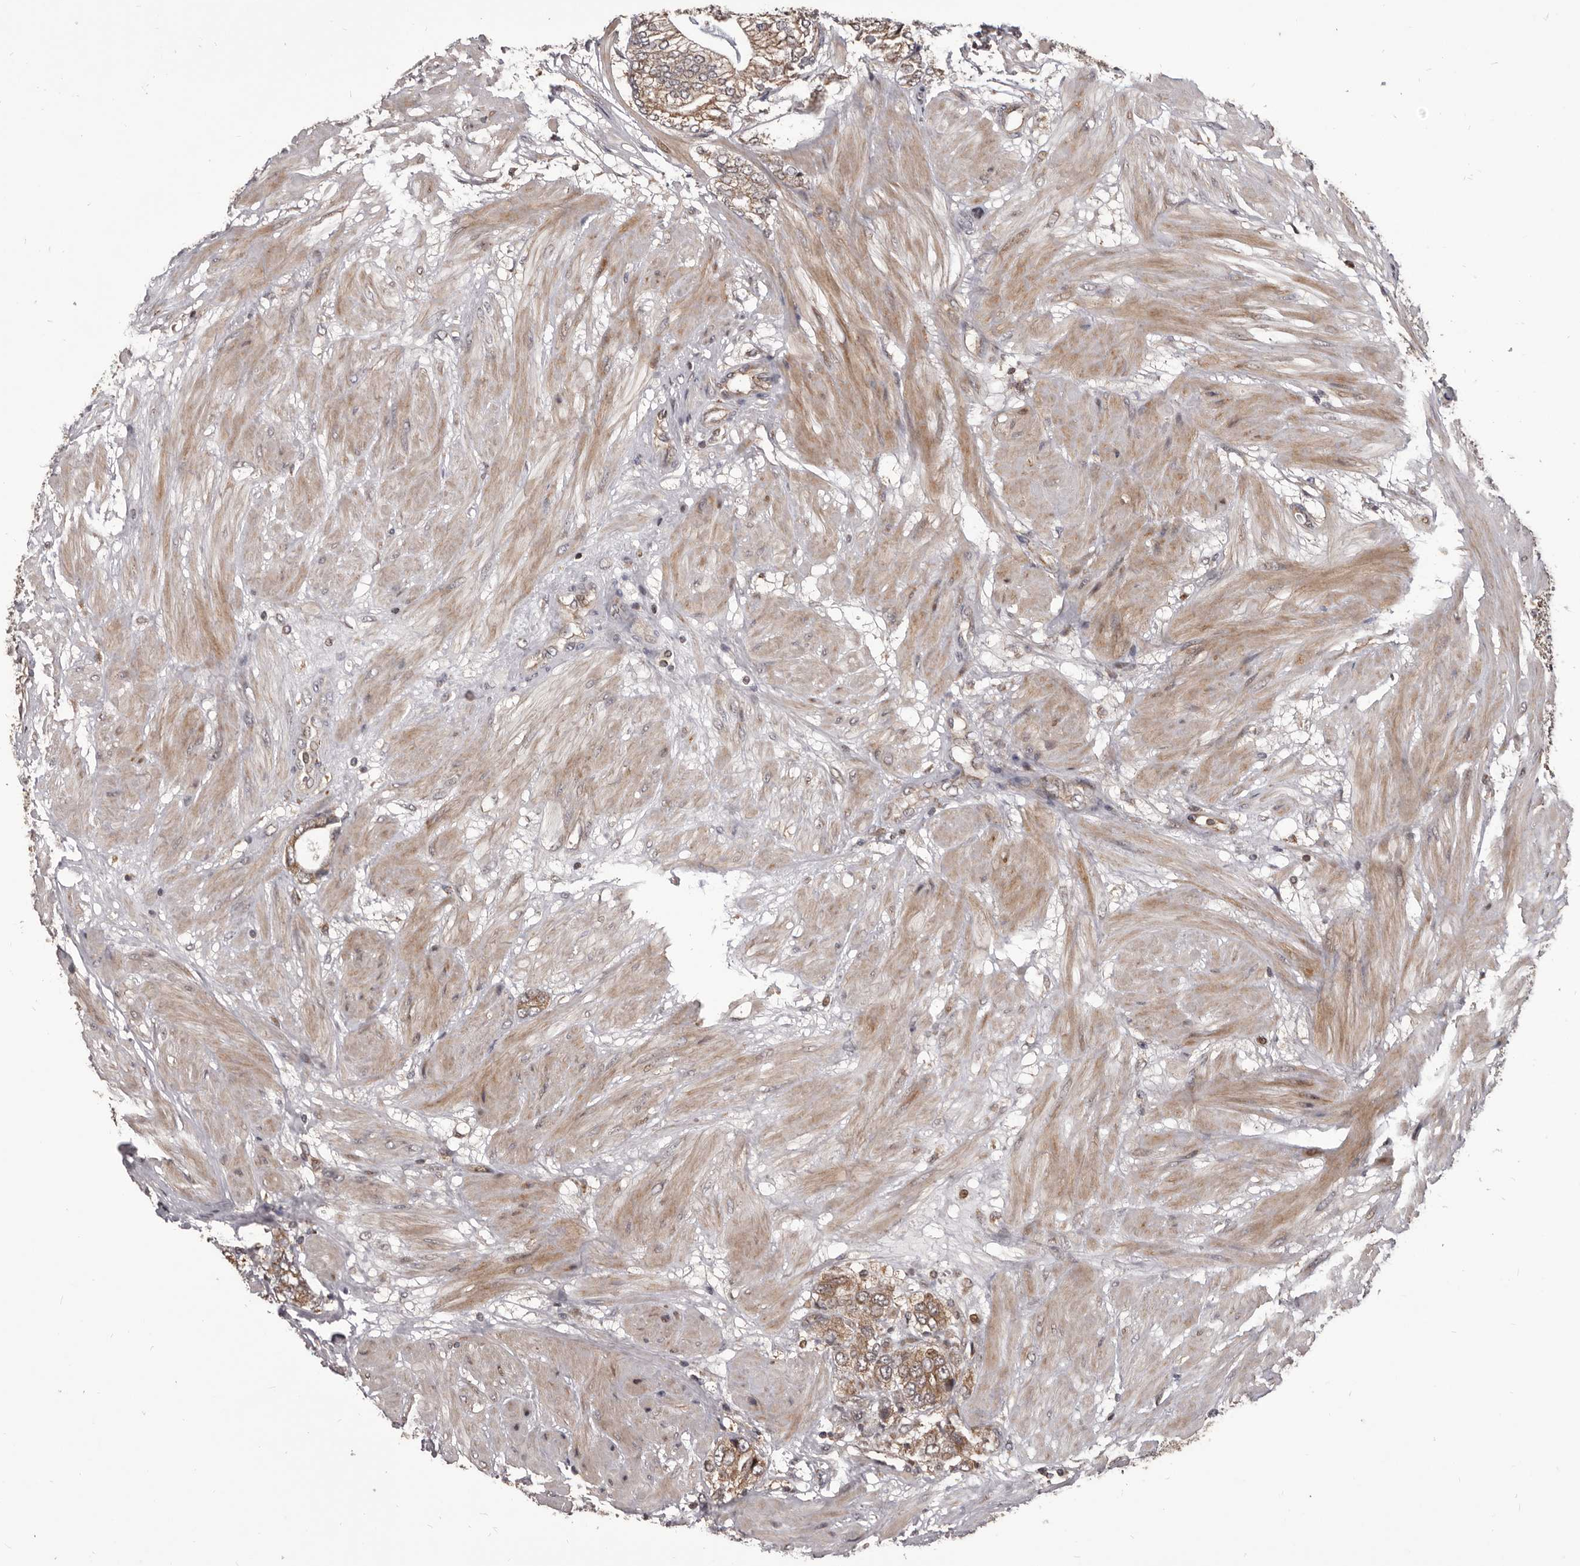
{"staining": {"intensity": "moderate", "quantity": ">75%", "location": "cytoplasmic/membranous"}, "tissue": "prostate cancer", "cell_type": "Tumor cells", "image_type": "cancer", "snomed": [{"axis": "morphology", "description": "Adenocarcinoma, High grade"}, {"axis": "topography", "description": "Prostate"}], "caption": "An immunohistochemistry (IHC) image of neoplastic tissue is shown. Protein staining in brown shows moderate cytoplasmic/membranous positivity in adenocarcinoma (high-grade) (prostate) within tumor cells. (brown staining indicates protein expression, while blue staining denotes nuclei).", "gene": "MAP3K14", "patient": {"sex": "male", "age": 50}}